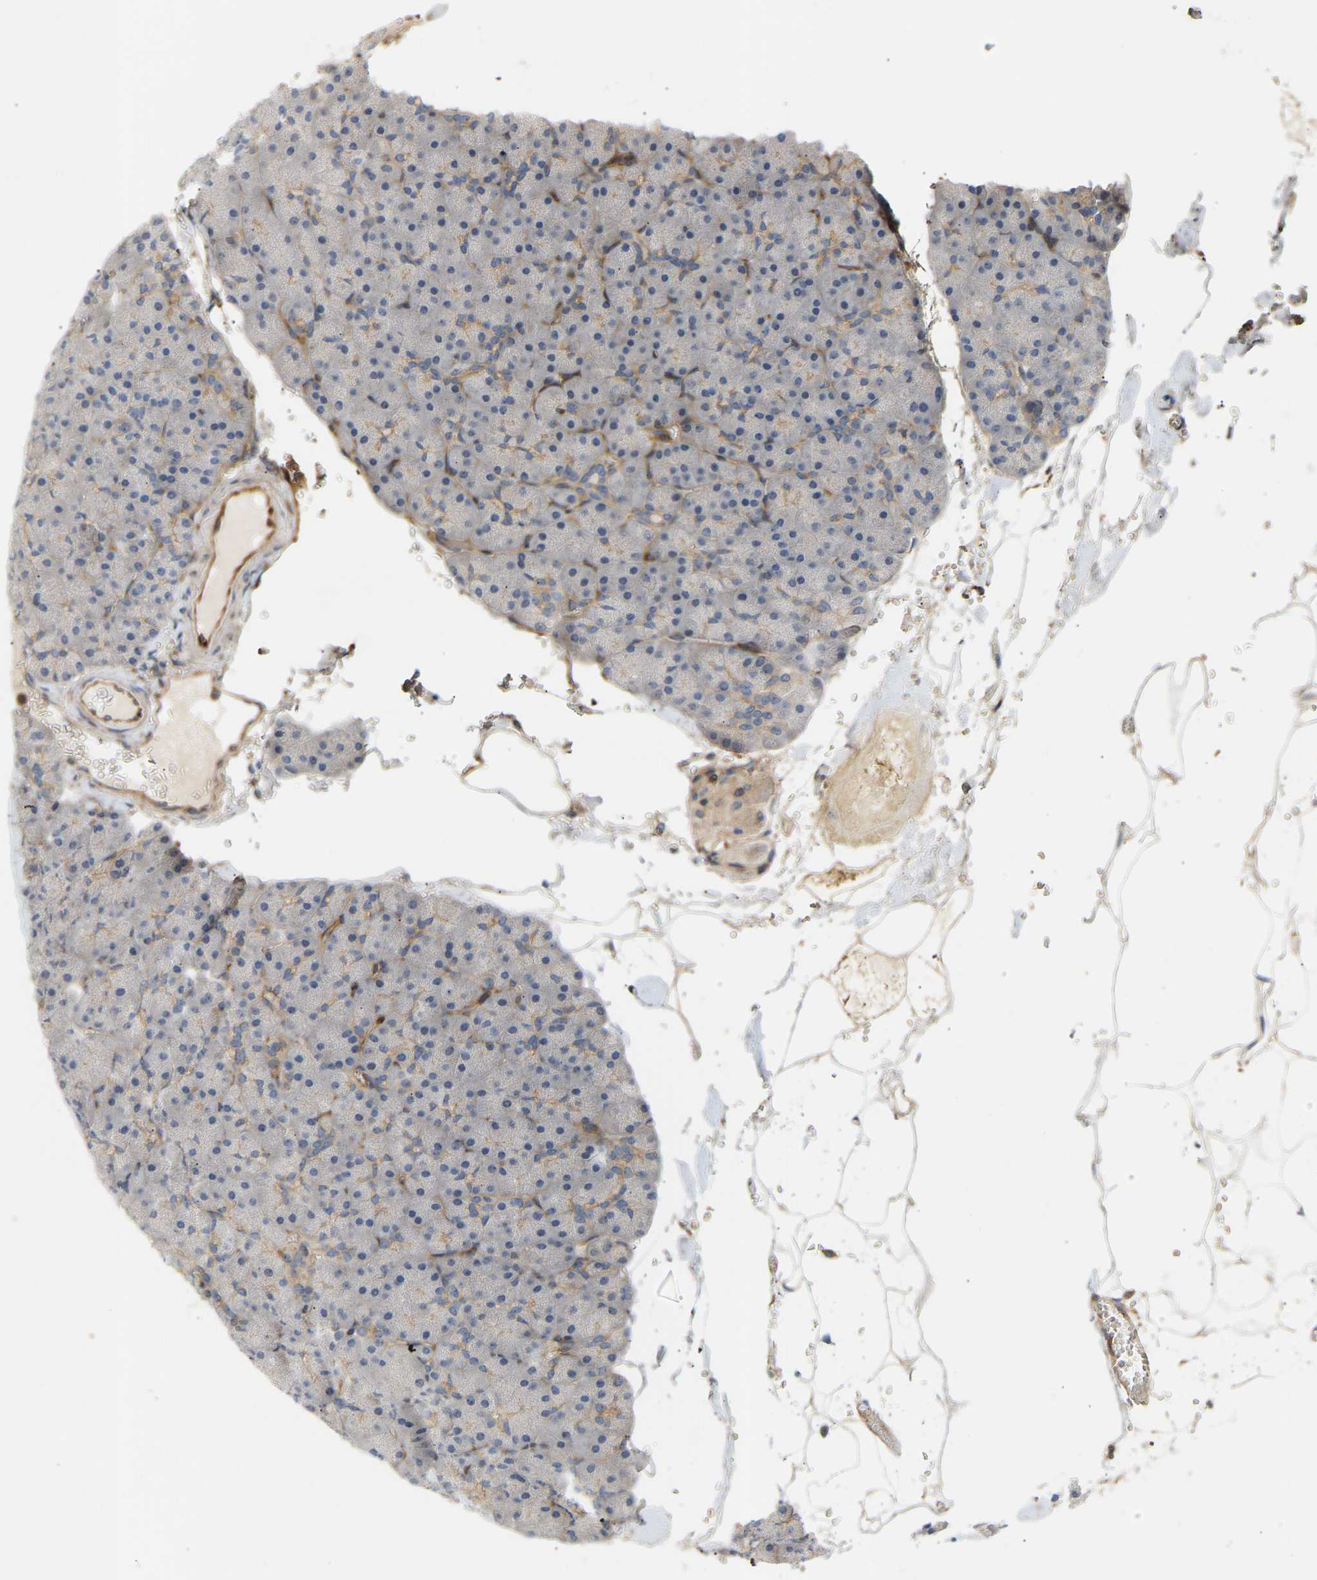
{"staining": {"intensity": "moderate", "quantity": "<25%", "location": "cytoplasmic/membranous"}, "tissue": "pancreas", "cell_type": "Exocrine glandular cells", "image_type": "normal", "snomed": [{"axis": "morphology", "description": "Normal tissue, NOS"}, {"axis": "topography", "description": "Pancreas"}], "caption": "Protein analysis of unremarkable pancreas displays moderate cytoplasmic/membranous expression in about <25% of exocrine glandular cells. (Brightfield microscopy of DAB IHC at high magnification).", "gene": "PLCG2", "patient": {"sex": "male", "age": 35}}